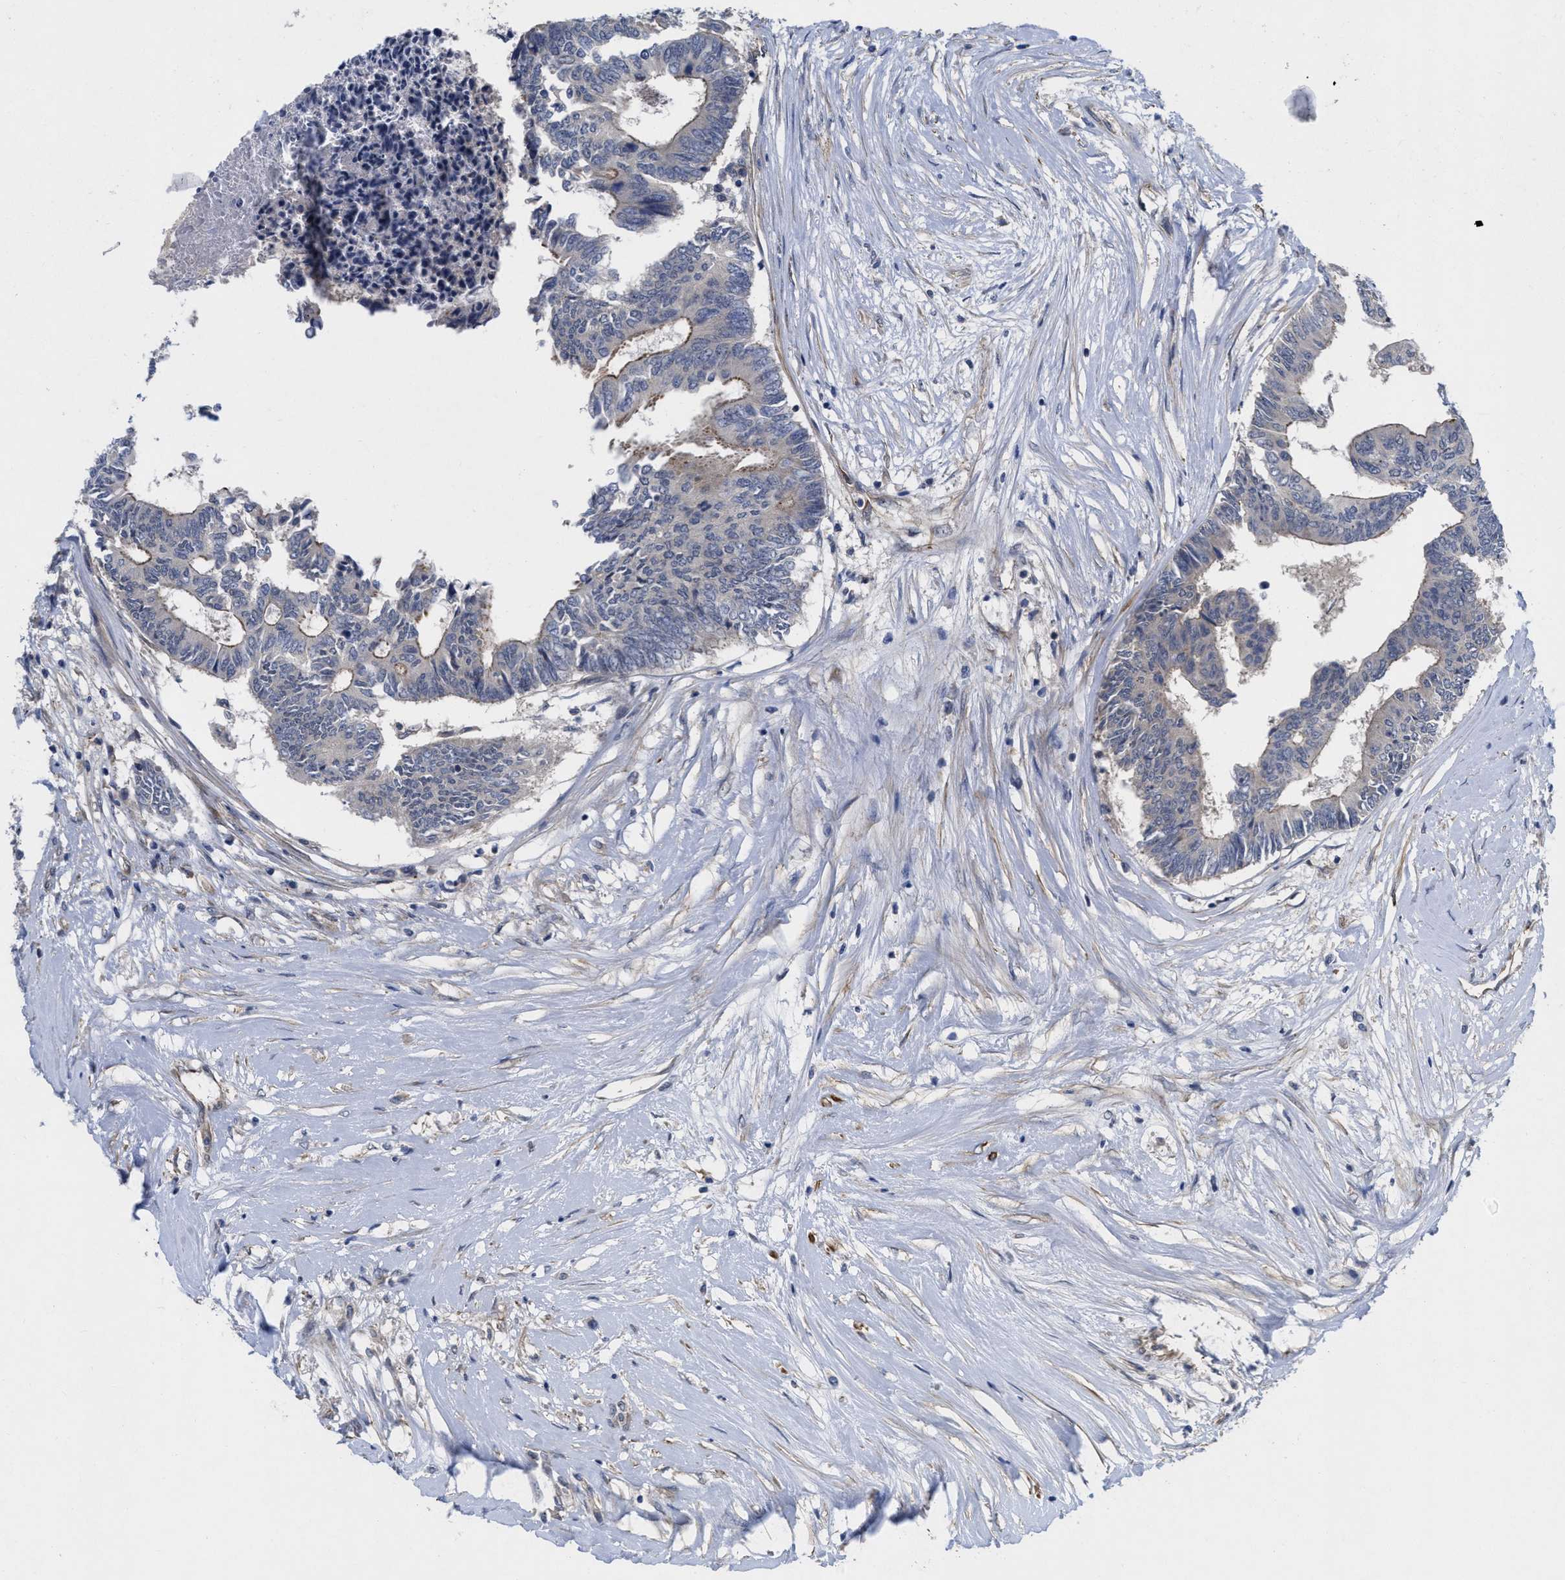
{"staining": {"intensity": "weak", "quantity": "<25%", "location": "cytoplasmic/membranous"}, "tissue": "colorectal cancer", "cell_type": "Tumor cells", "image_type": "cancer", "snomed": [{"axis": "morphology", "description": "Adenocarcinoma, NOS"}, {"axis": "topography", "description": "Rectum"}], "caption": "This is an IHC photomicrograph of human colorectal cancer (adenocarcinoma). There is no staining in tumor cells.", "gene": "ARHGEF26", "patient": {"sex": "male", "age": 63}}